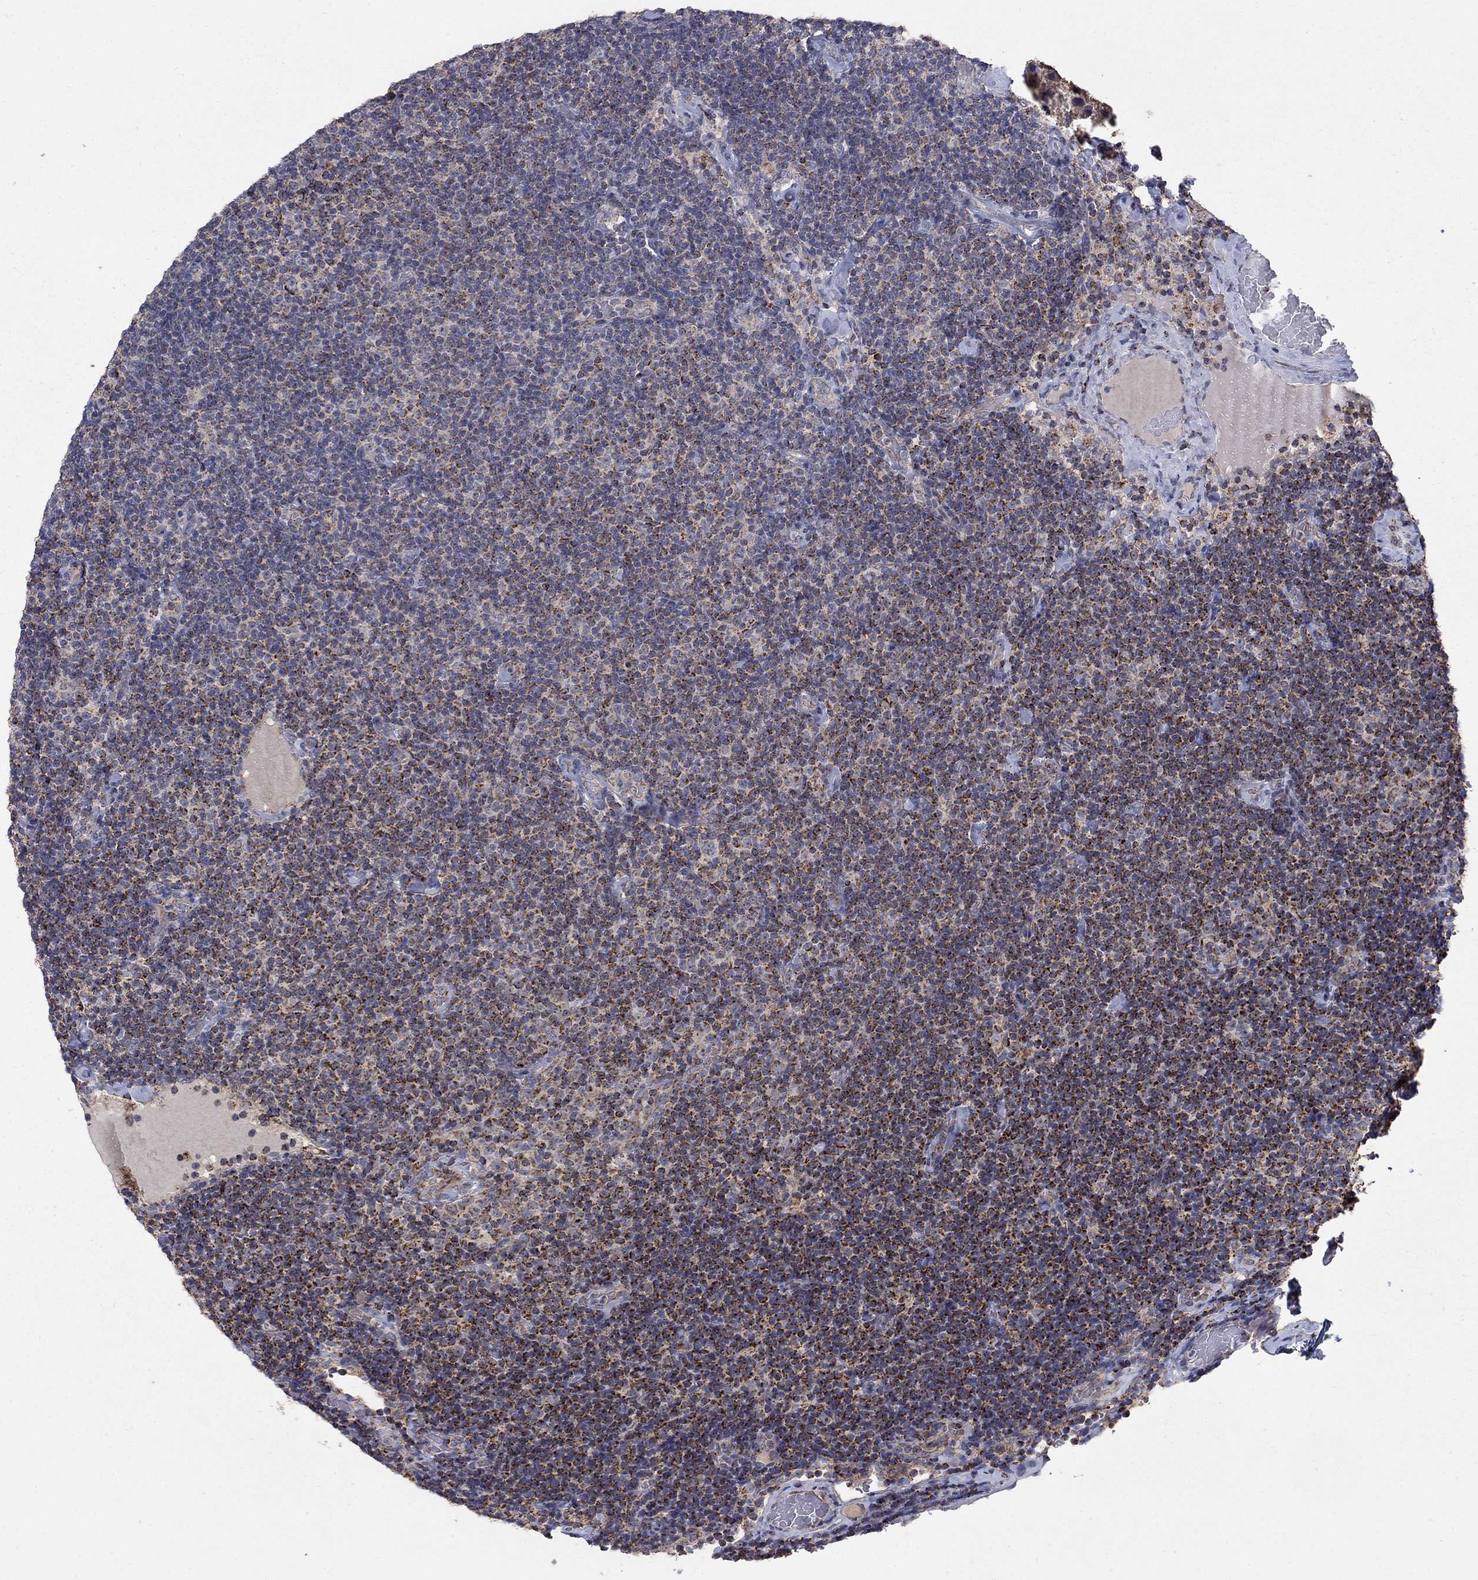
{"staining": {"intensity": "moderate", "quantity": ">75%", "location": "cytoplasmic/membranous"}, "tissue": "lymphoma", "cell_type": "Tumor cells", "image_type": "cancer", "snomed": [{"axis": "morphology", "description": "Malignant lymphoma, non-Hodgkin's type, Low grade"}, {"axis": "topography", "description": "Lymph node"}], "caption": "Immunohistochemistry (IHC) photomicrograph of lymphoma stained for a protein (brown), which reveals medium levels of moderate cytoplasmic/membranous staining in approximately >75% of tumor cells.", "gene": "GPSM1", "patient": {"sex": "male", "age": 81}}